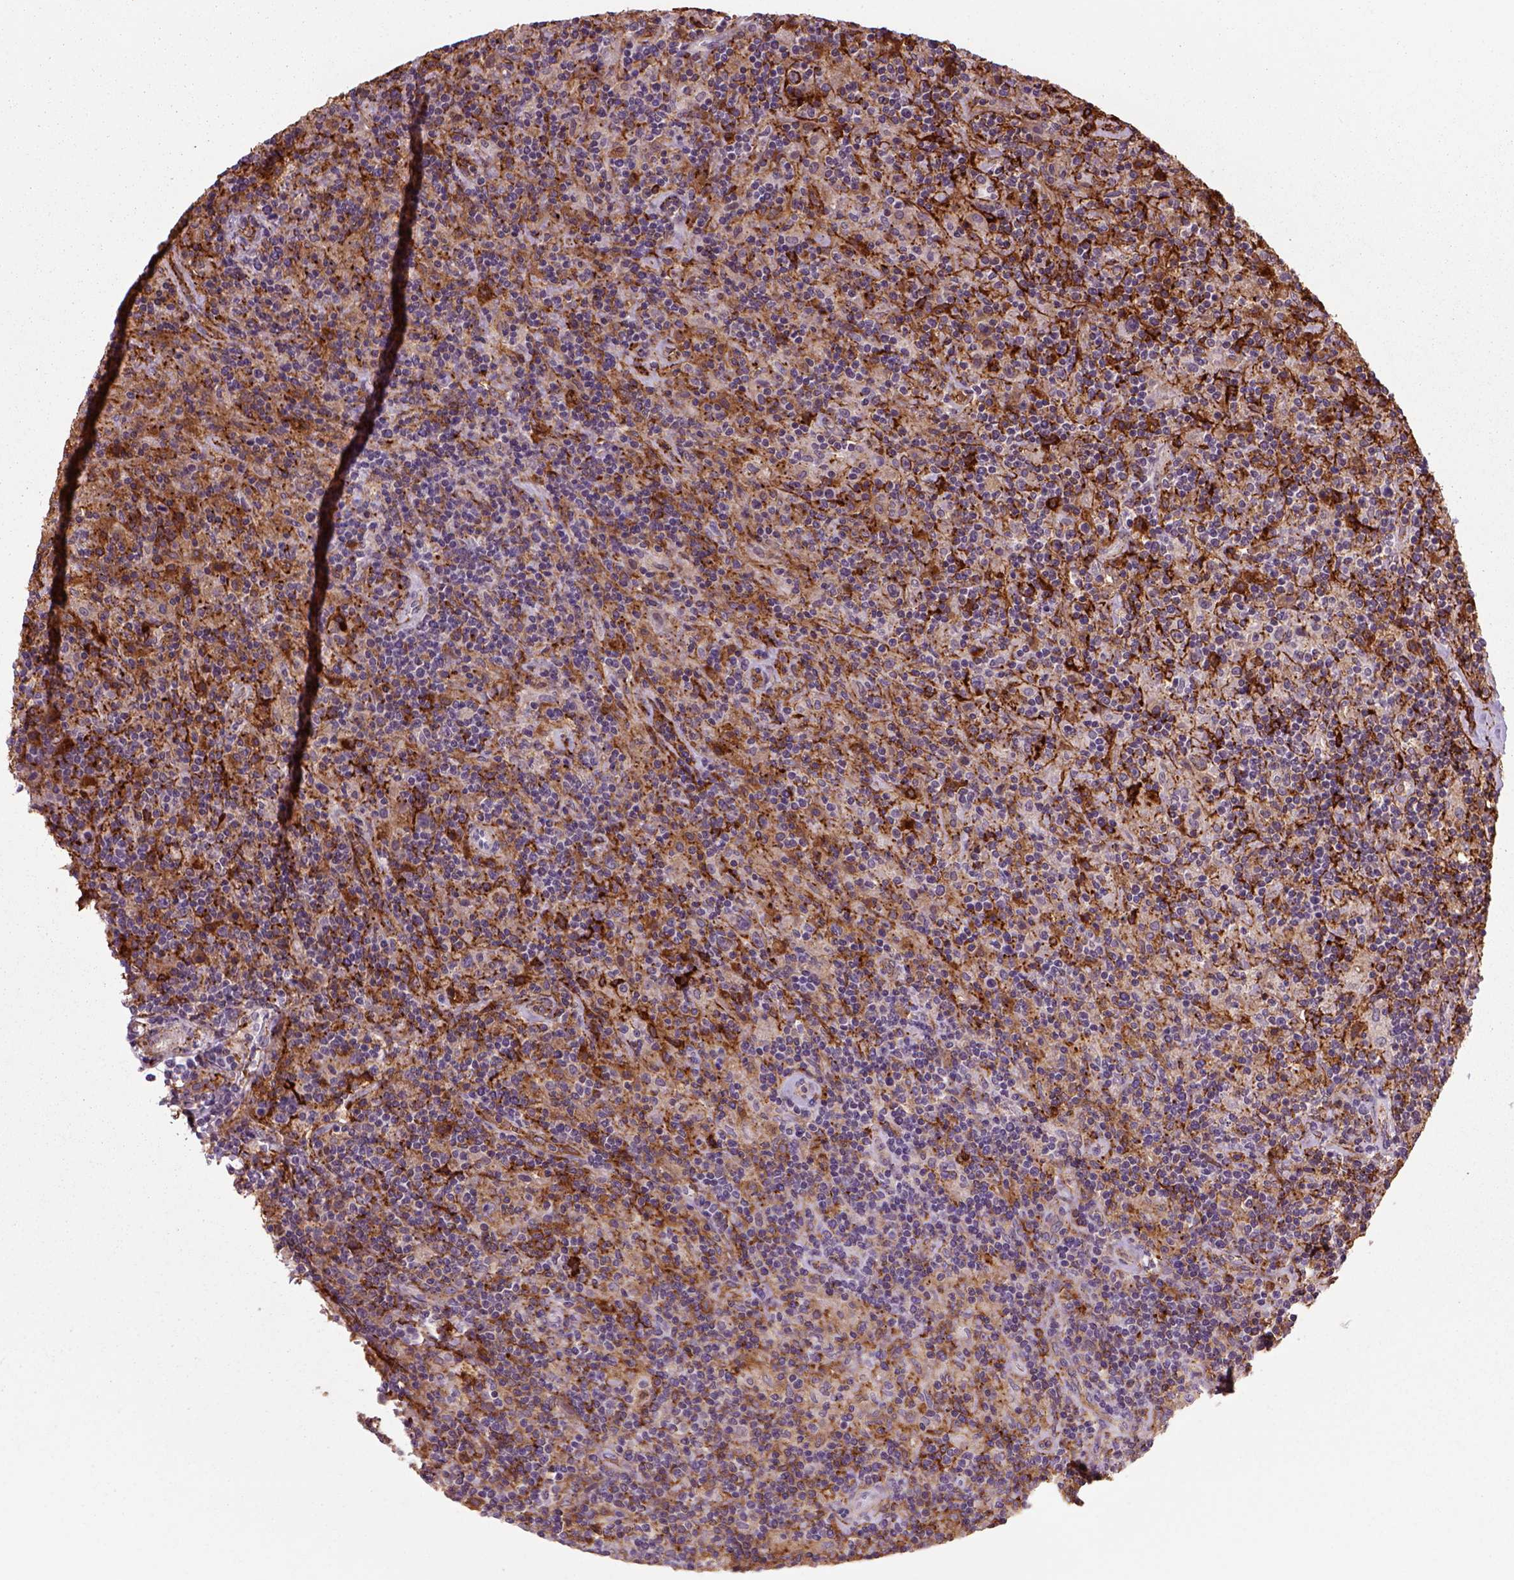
{"staining": {"intensity": "moderate", "quantity": ">75%", "location": "cytoplasmic/membranous"}, "tissue": "lymphoma", "cell_type": "Tumor cells", "image_type": "cancer", "snomed": [{"axis": "morphology", "description": "Hodgkin's disease, NOS"}, {"axis": "topography", "description": "Lymph node"}], "caption": "Hodgkin's disease was stained to show a protein in brown. There is medium levels of moderate cytoplasmic/membranous expression in approximately >75% of tumor cells.", "gene": "MARCKS", "patient": {"sex": "male", "age": 70}}